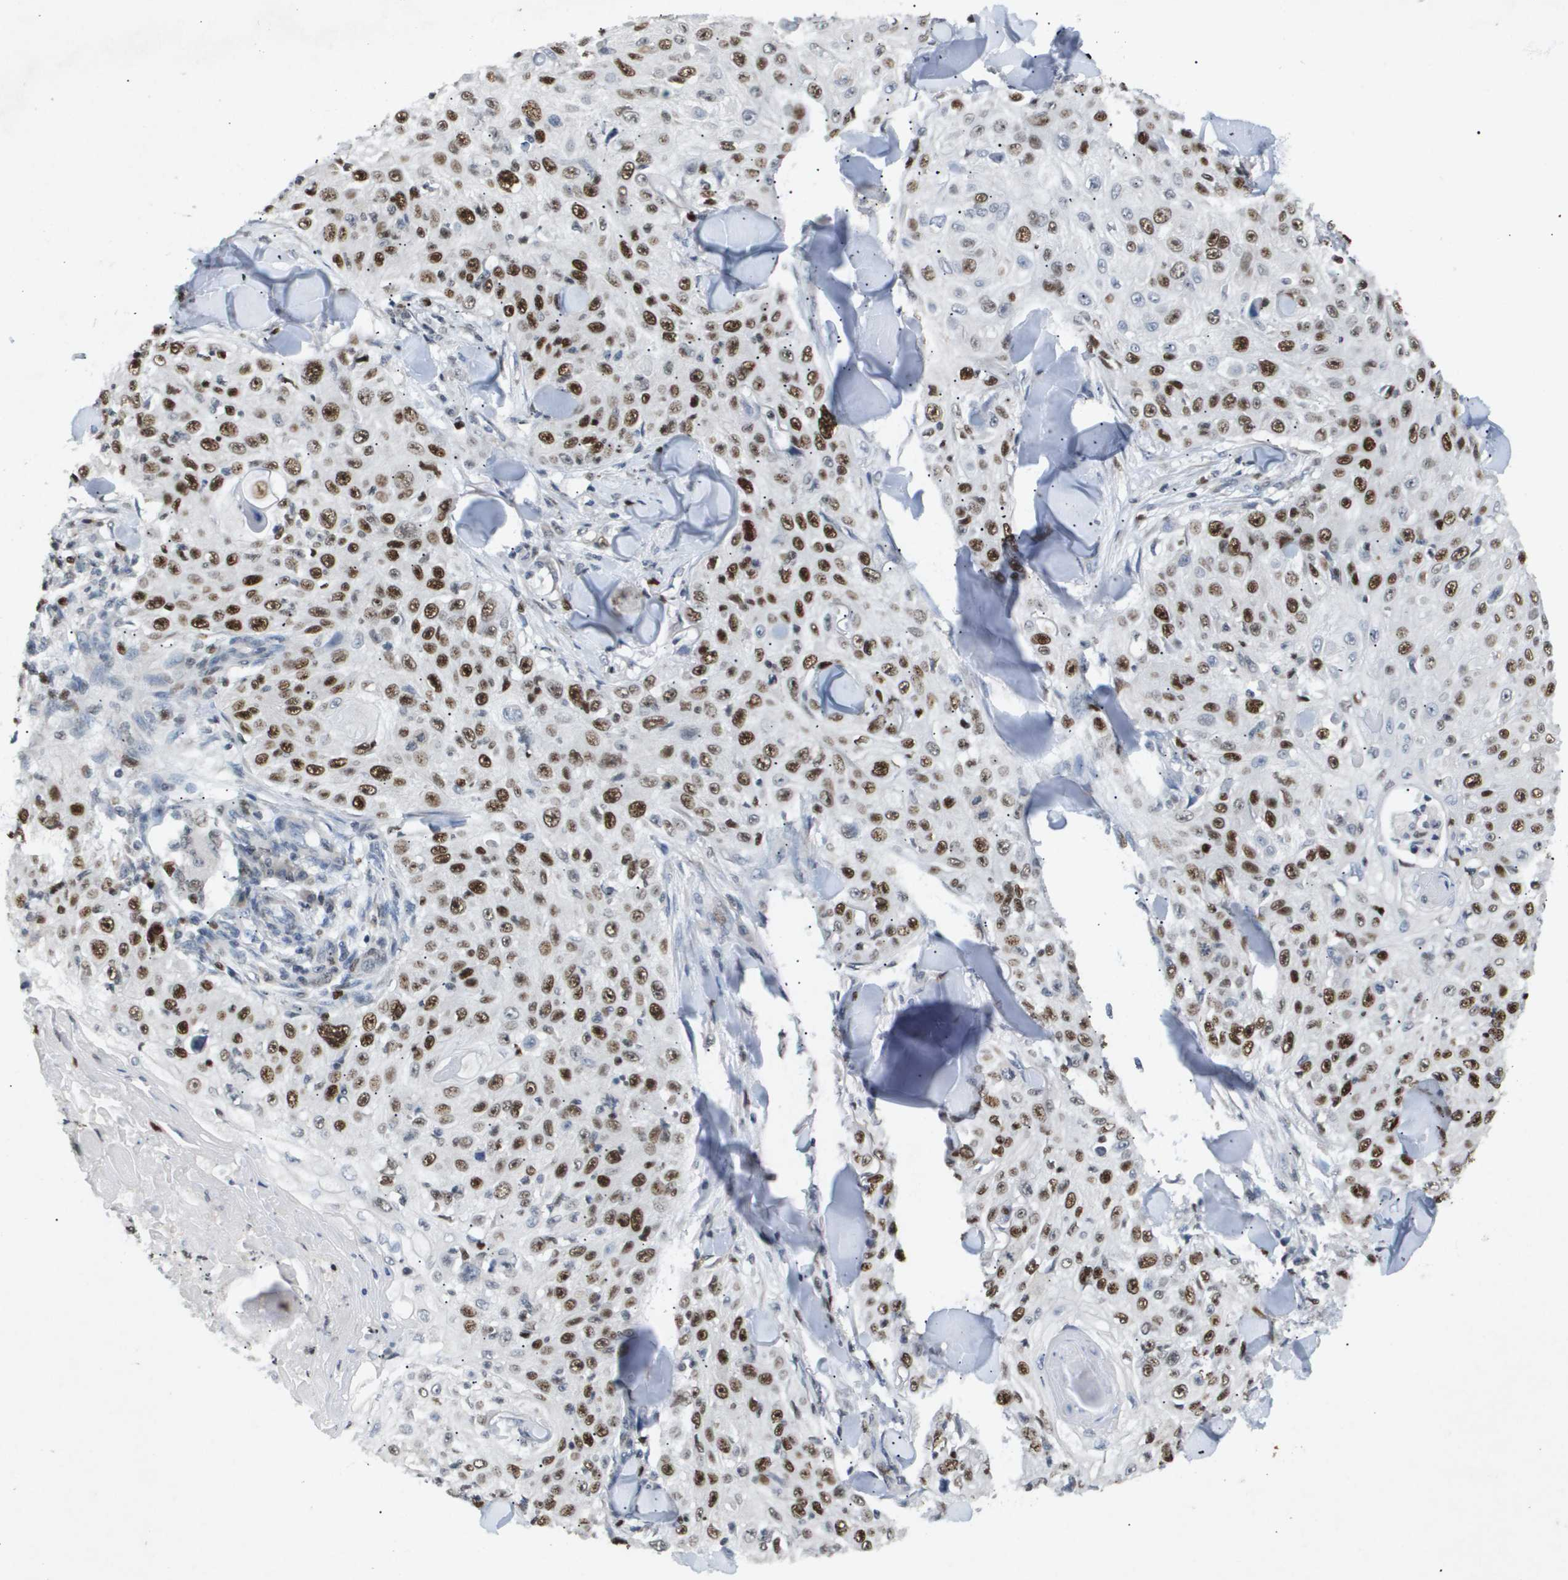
{"staining": {"intensity": "strong", "quantity": ">75%", "location": "nuclear"}, "tissue": "skin cancer", "cell_type": "Tumor cells", "image_type": "cancer", "snomed": [{"axis": "morphology", "description": "Squamous cell carcinoma, NOS"}, {"axis": "topography", "description": "Skin"}], "caption": "Human skin squamous cell carcinoma stained with a protein marker demonstrates strong staining in tumor cells.", "gene": "ANAPC2", "patient": {"sex": "male", "age": 86}}